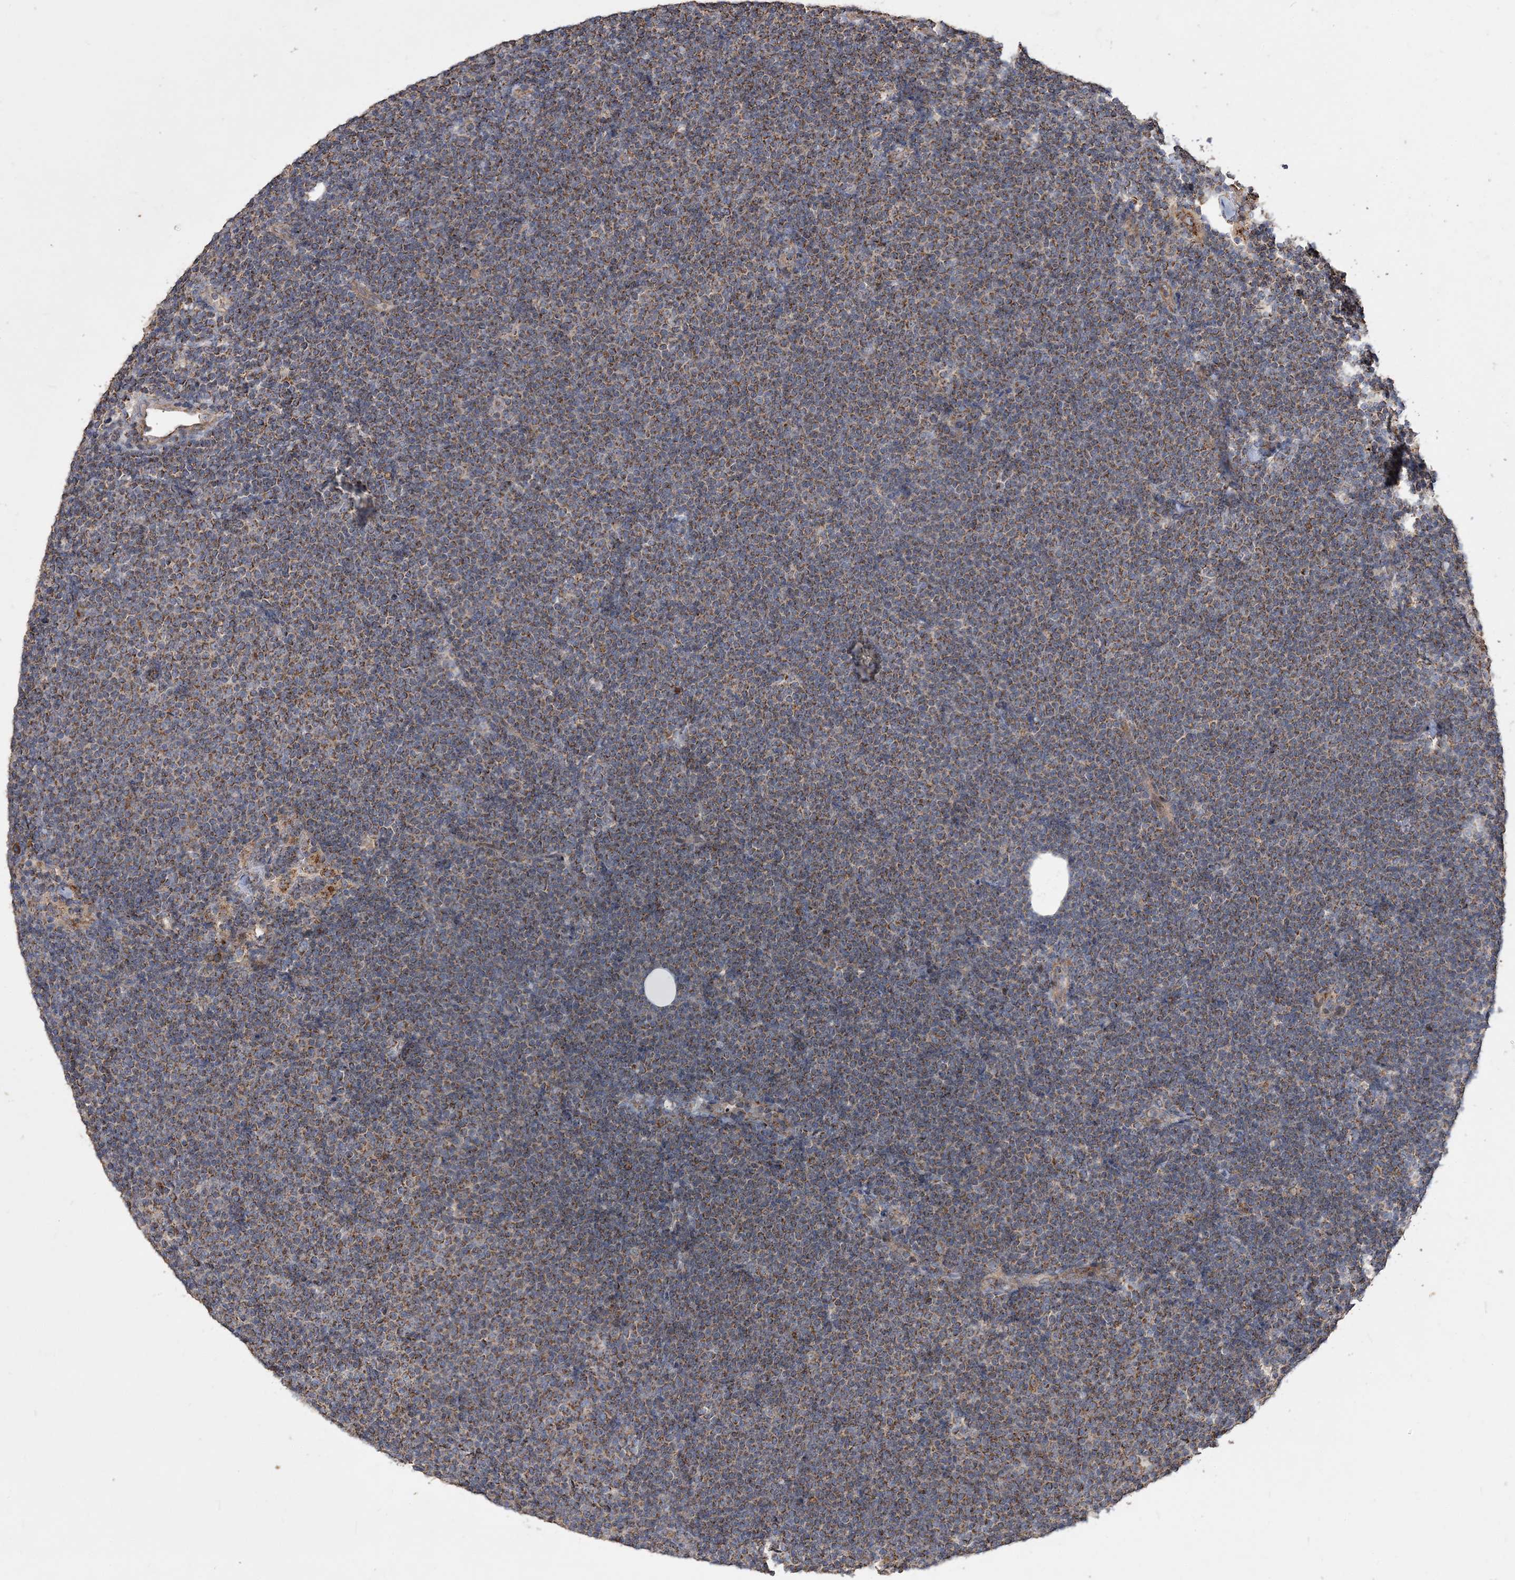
{"staining": {"intensity": "moderate", "quantity": ">75%", "location": "cytoplasmic/membranous"}, "tissue": "lymphoma", "cell_type": "Tumor cells", "image_type": "cancer", "snomed": [{"axis": "morphology", "description": "Malignant lymphoma, non-Hodgkin's type, Low grade"}, {"axis": "topography", "description": "Lymph node"}], "caption": "DAB (3,3'-diaminobenzidine) immunohistochemical staining of human low-grade malignant lymphoma, non-Hodgkin's type displays moderate cytoplasmic/membranous protein staining in approximately >75% of tumor cells.", "gene": "POC5", "patient": {"sex": "female", "age": 53}}